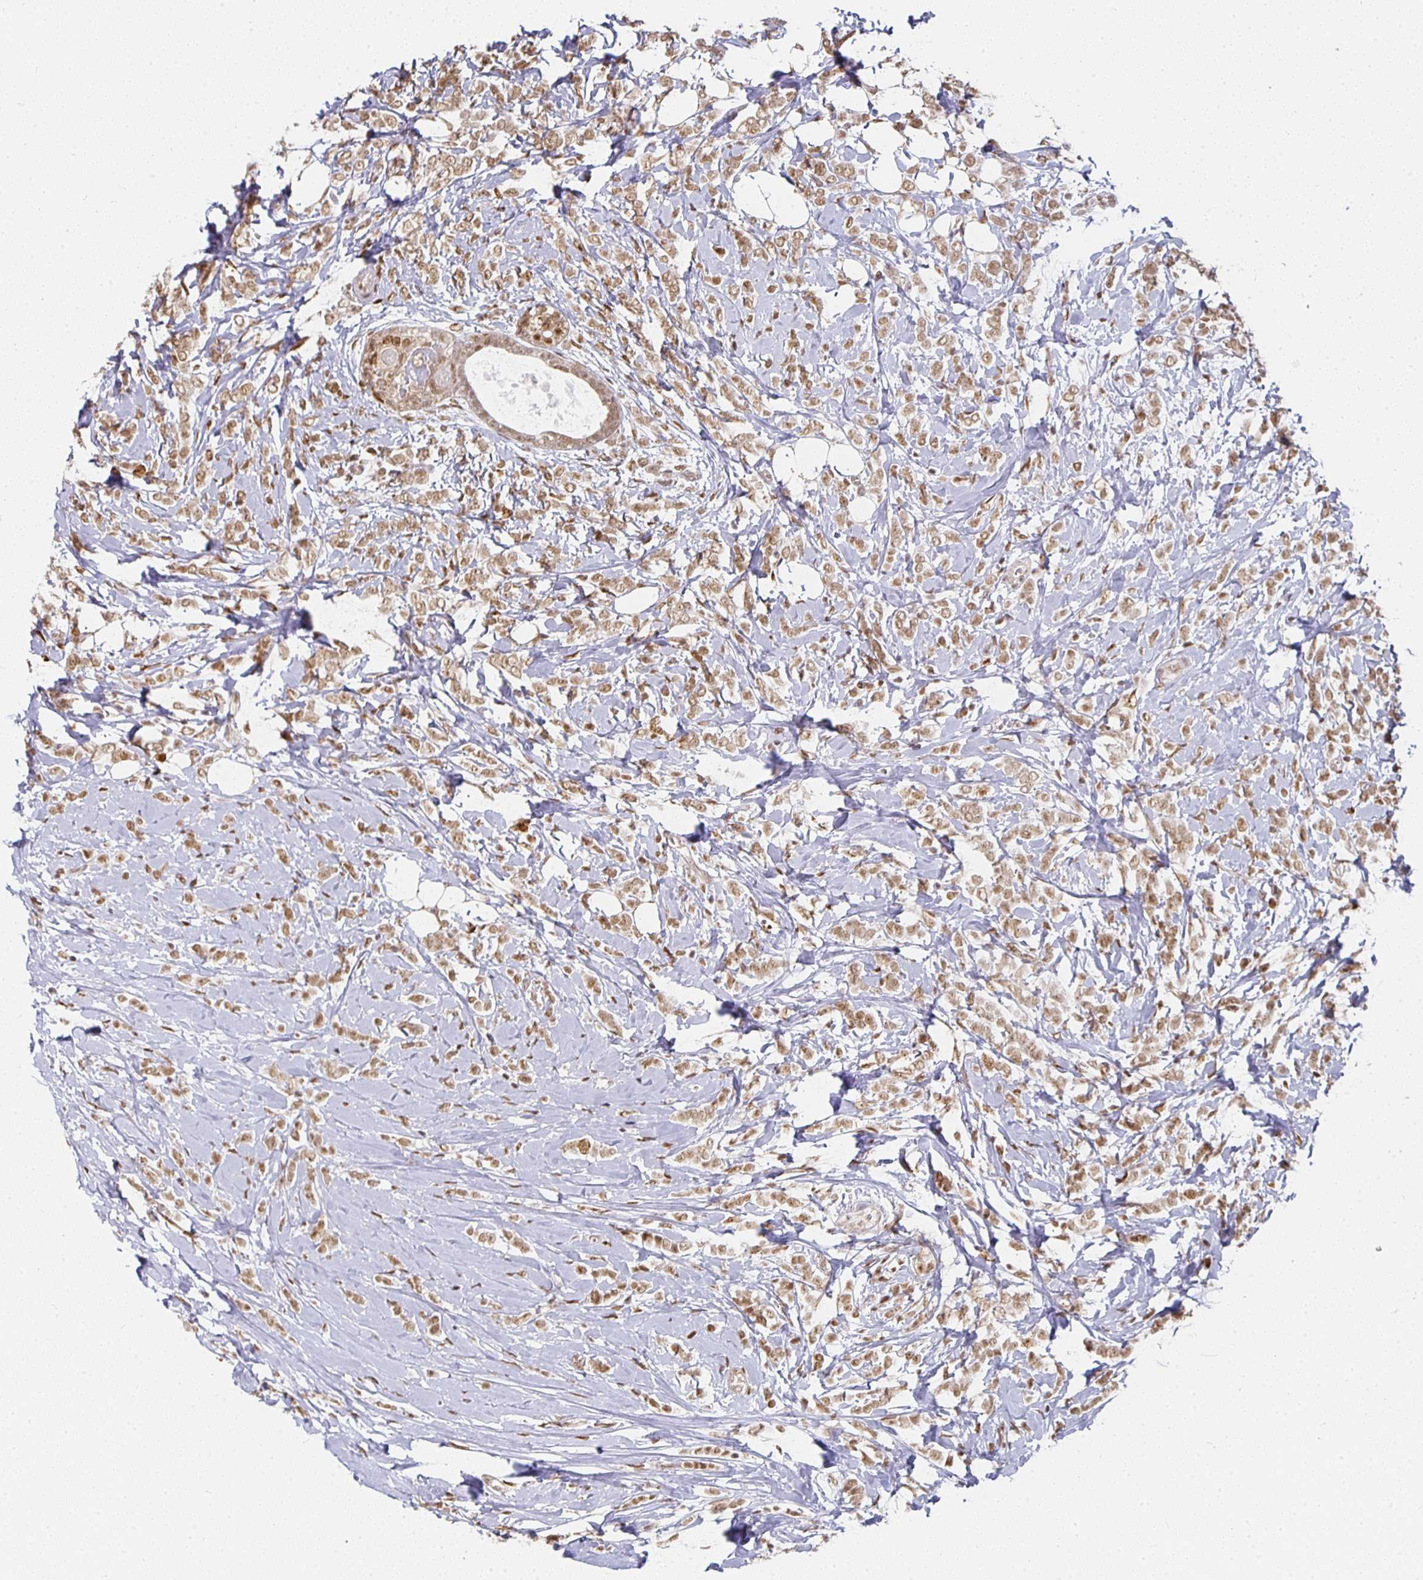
{"staining": {"intensity": "moderate", "quantity": ">75%", "location": "nuclear"}, "tissue": "breast cancer", "cell_type": "Tumor cells", "image_type": "cancer", "snomed": [{"axis": "morphology", "description": "Lobular carcinoma"}, {"axis": "topography", "description": "Breast"}], "caption": "The image demonstrates immunohistochemical staining of breast cancer. There is moderate nuclear positivity is seen in approximately >75% of tumor cells.", "gene": "SMARCA2", "patient": {"sex": "female", "age": 49}}